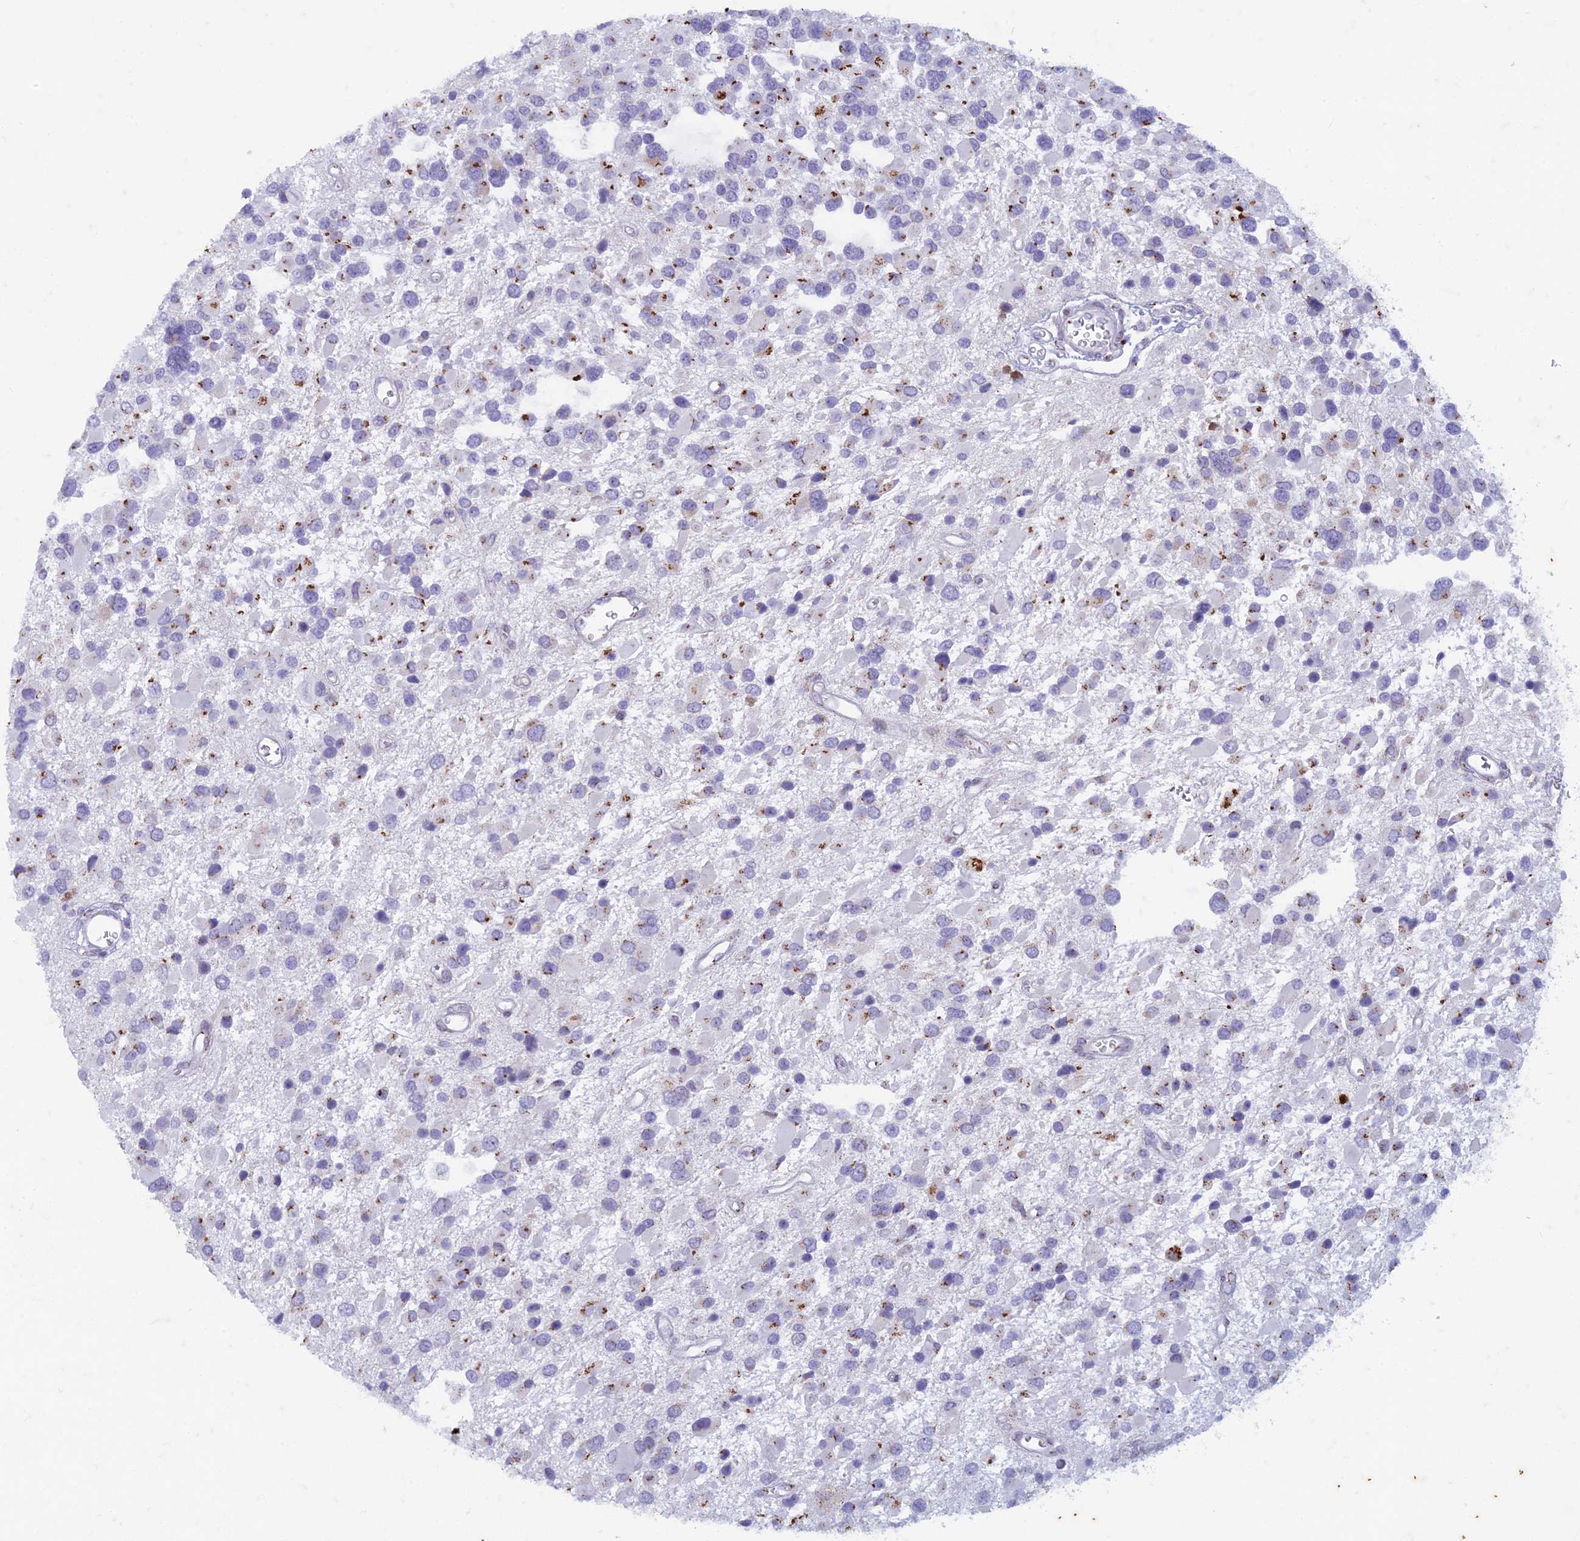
{"staining": {"intensity": "strong", "quantity": "<25%", "location": "cytoplasmic/membranous"}, "tissue": "glioma", "cell_type": "Tumor cells", "image_type": "cancer", "snomed": [{"axis": "morphology", "description": "Glioma, malignant, High grade"}, {"axis": "topography", "description": "Brain"}], "caption": "A high-resolution histopathology image shows immunohistochemistry staining of glioma, which displays strong cytoplasmic/membranous staining in about <25% of tumor cells.", "gene": "FAM3C", "patient": {"sex": "male", "age": 53}}